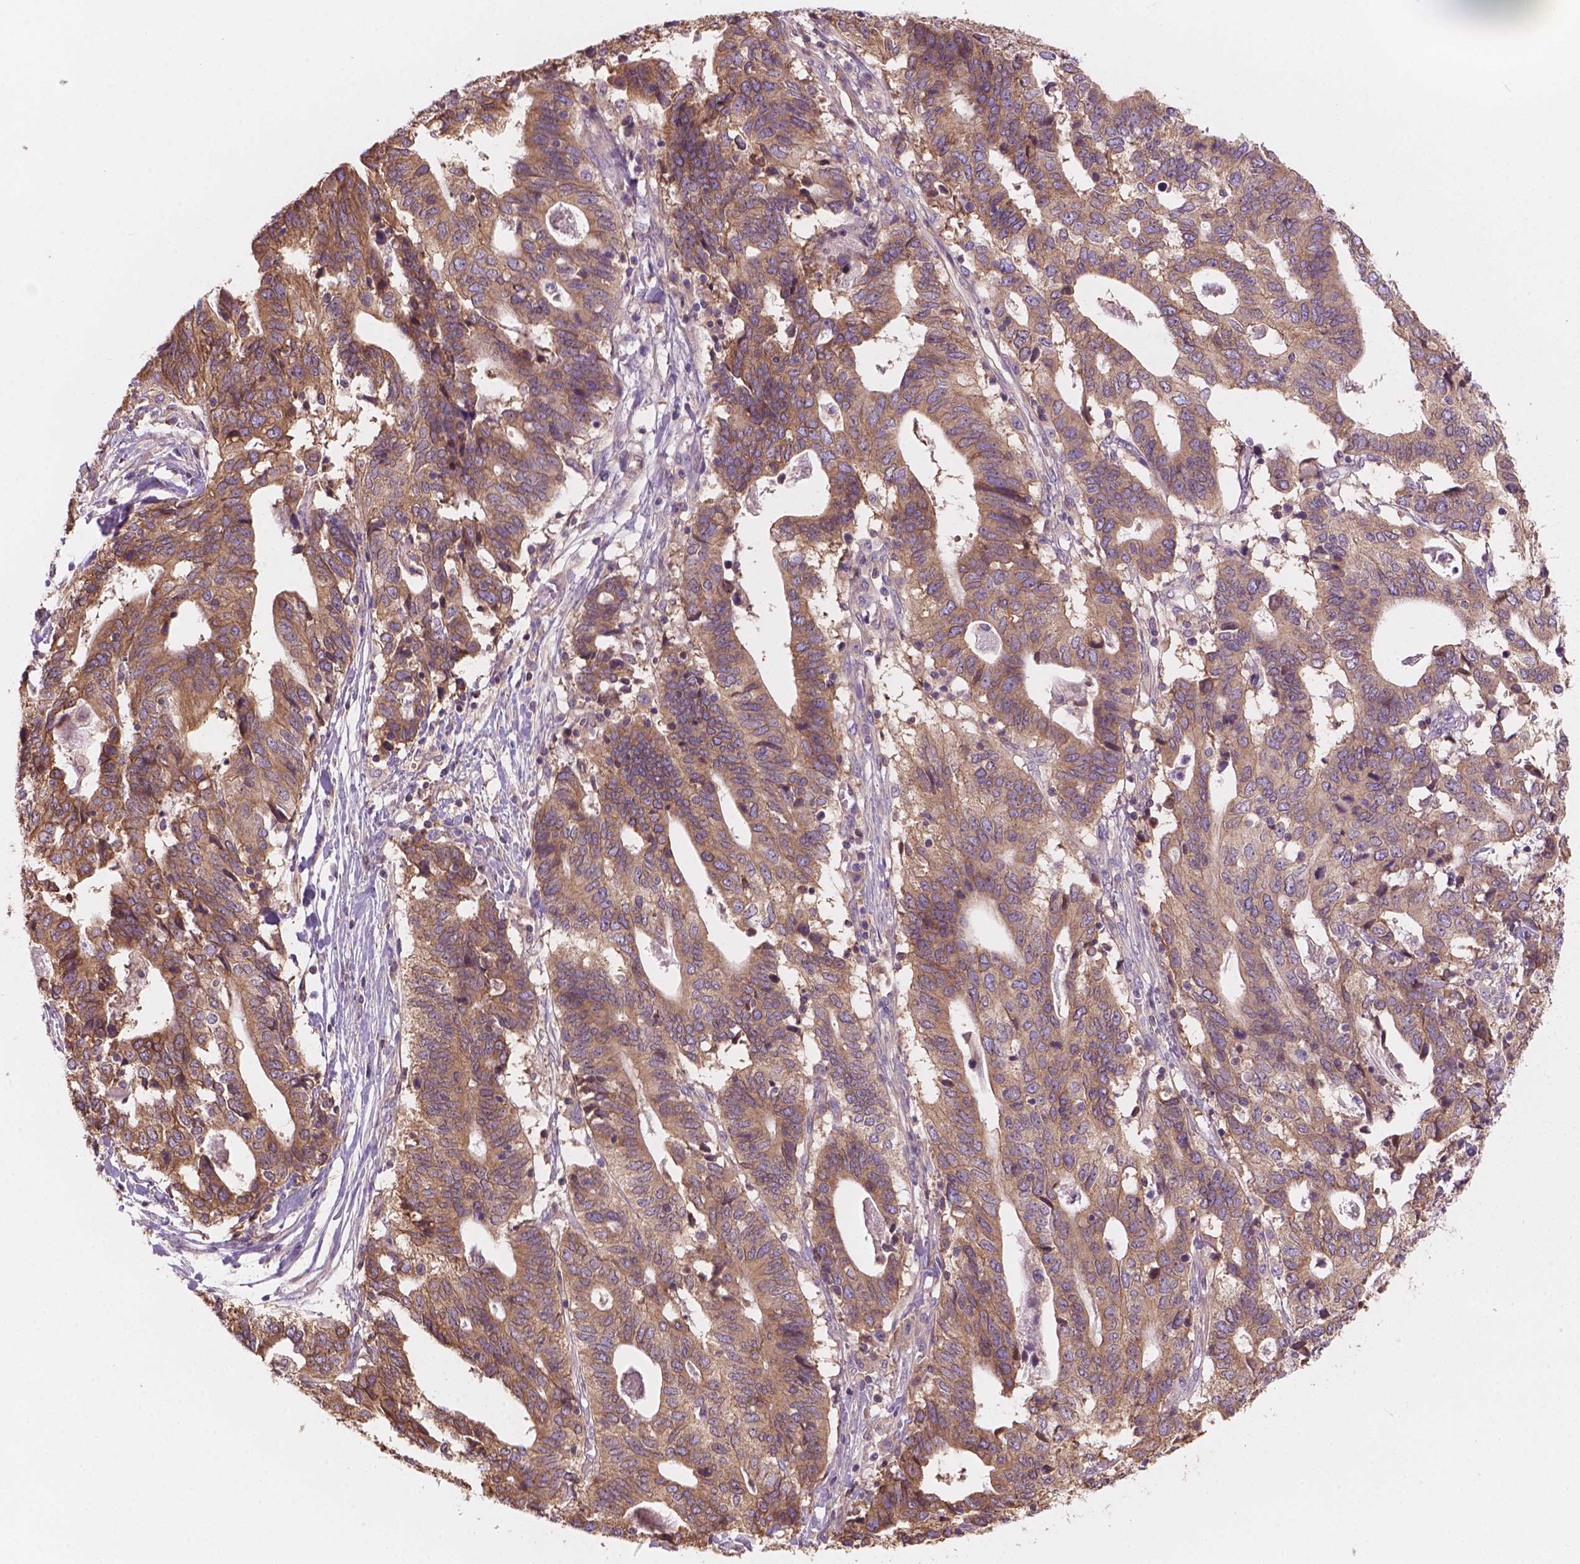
{"staining": {"intensity": "moderate", "quantity": ">75%", "location": "cytoplasmic/membranous"}, "tissue": "stomach cancer", "cell_type": "Tumor cells", "image_type": "cancer", "snomed": [{"axis": "morphology", "description": "Adenocarcinoma, NOS"}, {"axis": "topography", "description": "Stomach, upper"}], "caption": "The immunohistochemical stain labels moderate cytoplasmic/membranous staining in tumor cells of adenocarcinoma (stomach) tissue.", "gene": "ENSG00000187186", "patient": {"sex": "female", "age": 67}}